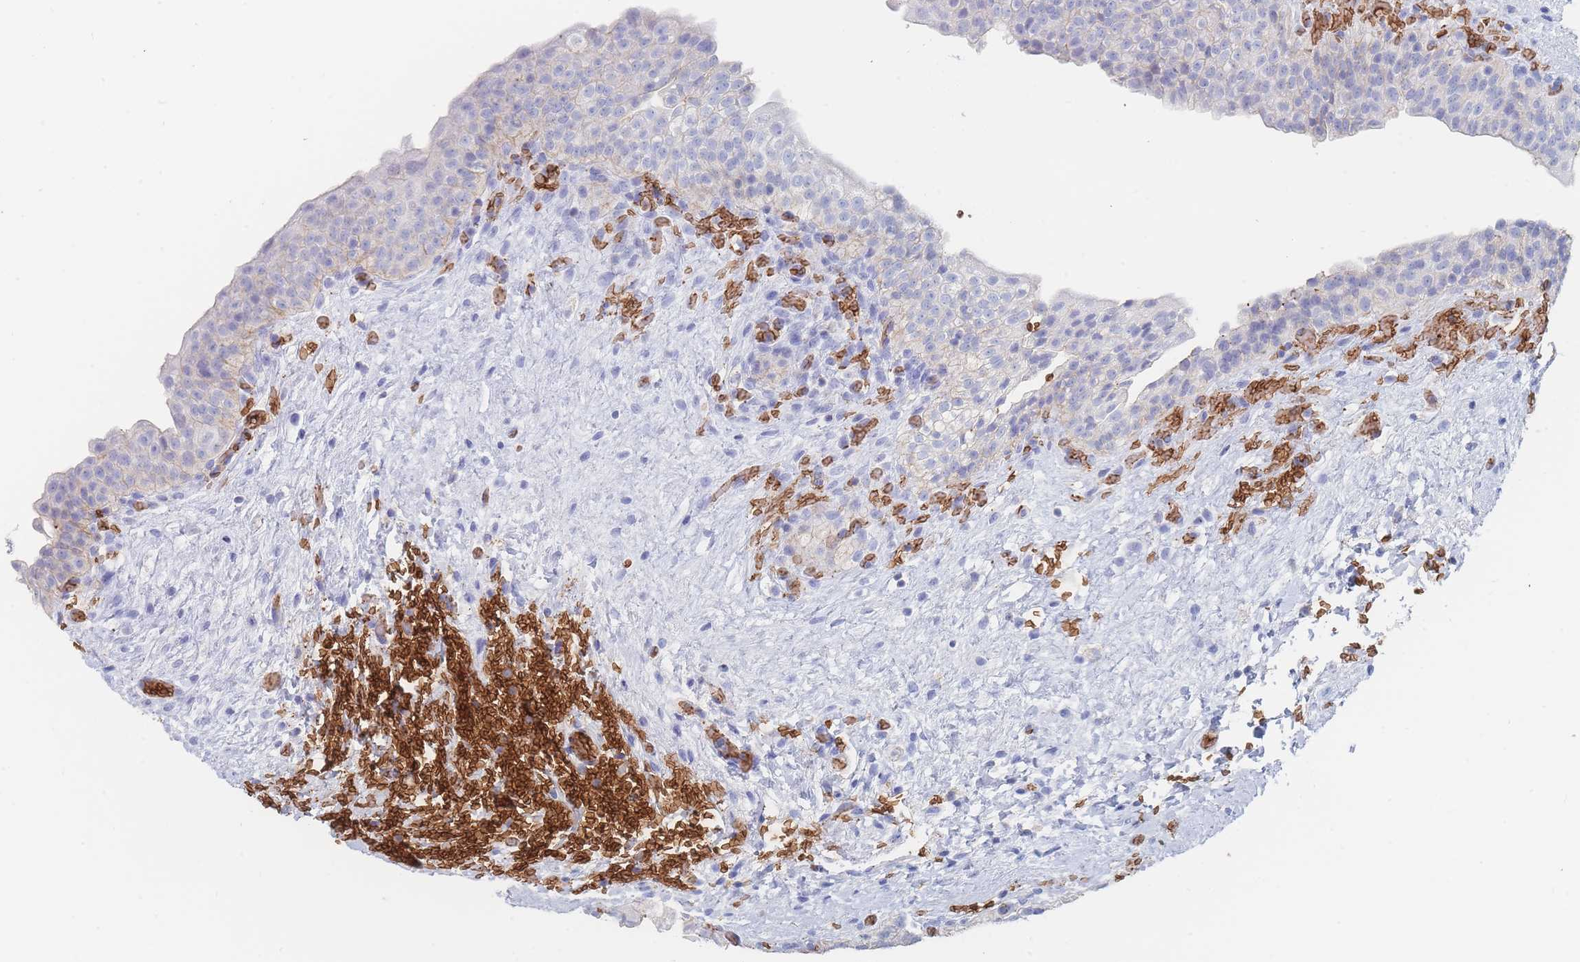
{"staining": {"intensity": "negative", "quantity": "none", "location": "none"}, "tissue": "urinary bladder", "cell_type": "Urothelial cells", "image_type": "normal", "snomed": [{"axis": "morphology", "description": "Normal tissue, NOS"}, {"axis": "topography", "description": "Urinary bladder"}], "caption": "A photomicrograph of urinary bladder stained for a protein reveals no brown staining in urothelial cells. (Brightfield microscopy of DAB immunohistochemistry (IHC) at high magnification).", "gene": "SLC2A1", "patient": {"sex": "male", "age": 69}}